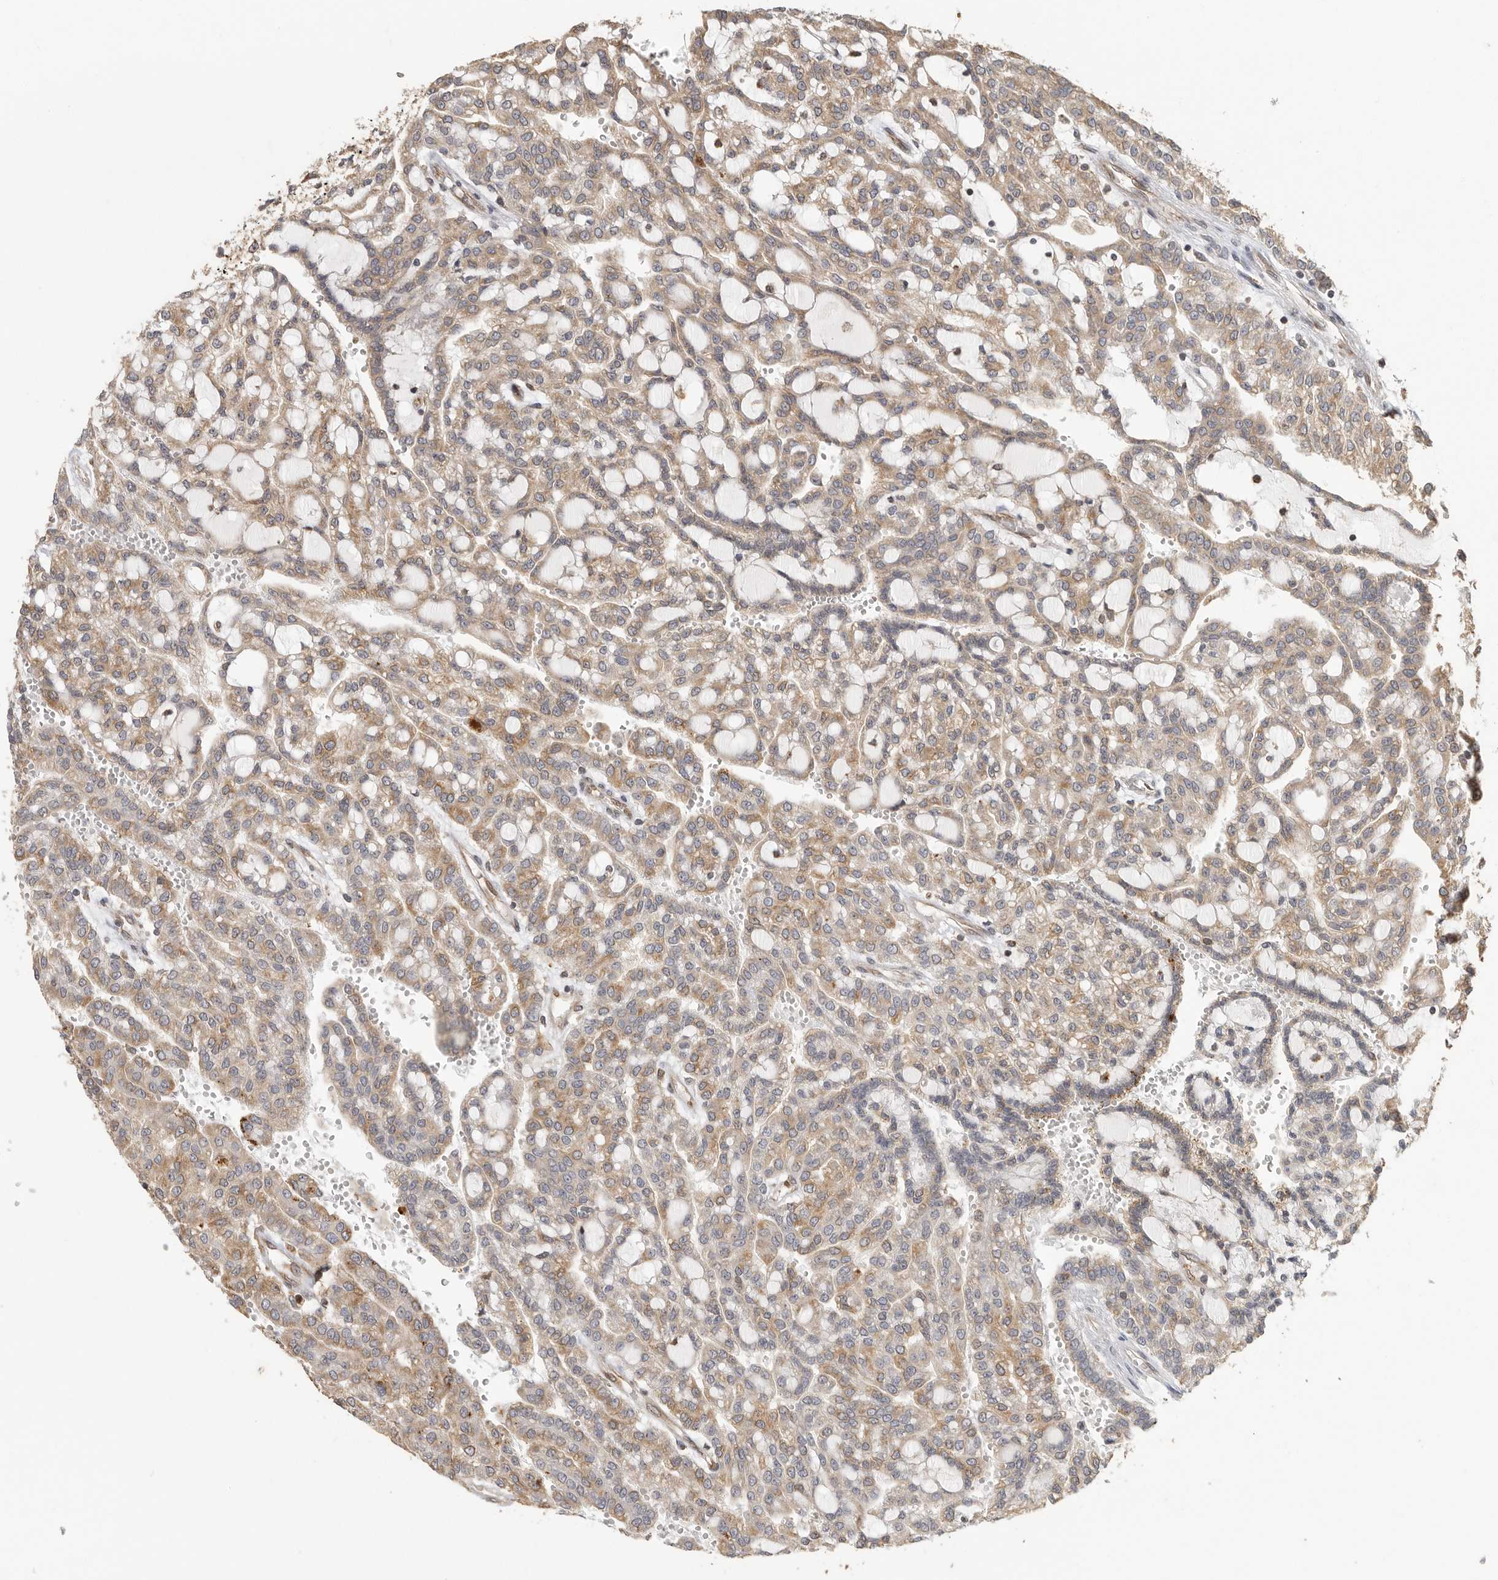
{"staining": {"intensity": "weak", "quantity": ">75%", "location": "cytoplasmic/membranous"}, "tissue": "renal cancer", "cell_type": "Tumor cells", "image_type": "cancer", "snomed": [{"axis": "morphology", "description": "Adenocarcinoma, NOS"}, {"axis": "topography", "description": "Kidney"}], "caption": "DAB (3,3'-diaminobenzidine) immunohistochemical staining of human renal cancer demonstrates weak cytoplasmic/membranous protein positivity in approximately >75% of tumor cells.", "gene": "CCT8", "patient": {"sex": "male", "age": 63}}